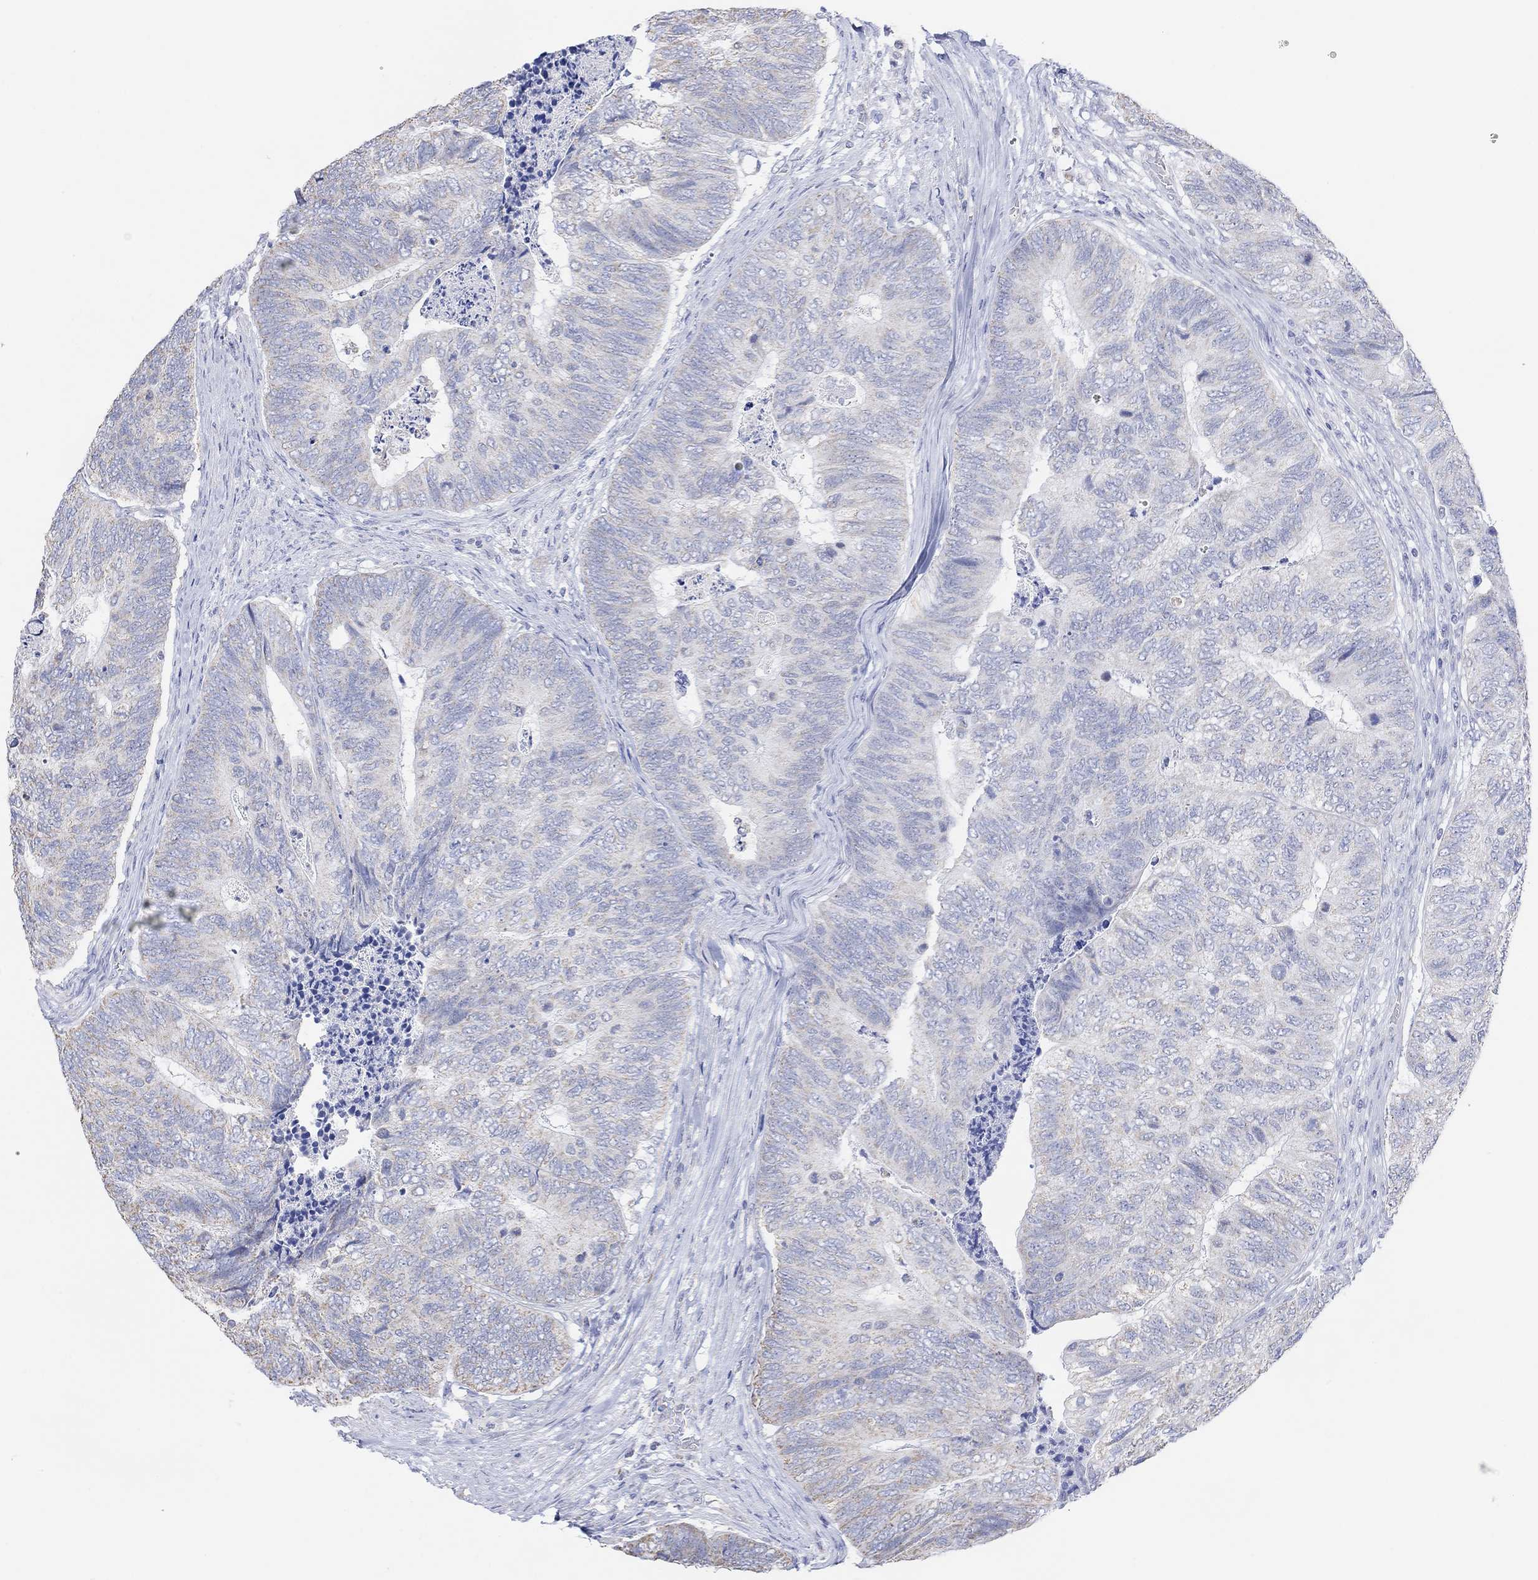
{"staining": {"intensity": "negative", "quantity": "none", "location": "none"}, "tissue": "colorectal cancer", "cell_type": "Tumor cells", "image_type": "cancer", "snomed": [{"axis": "morphology", "description": "Adenocarcinoma, NOS"}, {"axis": "topography", "description": "Colon"}], "caption": "The photomicrograph displays no staining of tumor cells in colorectal adenocarcinoma. (DAB (3,3'-diaminobenzidine) immunohistochemistry with hematoxylin counter stain).", "gene": "SYT12", "patient": {"sex": "female", "age": 67}}